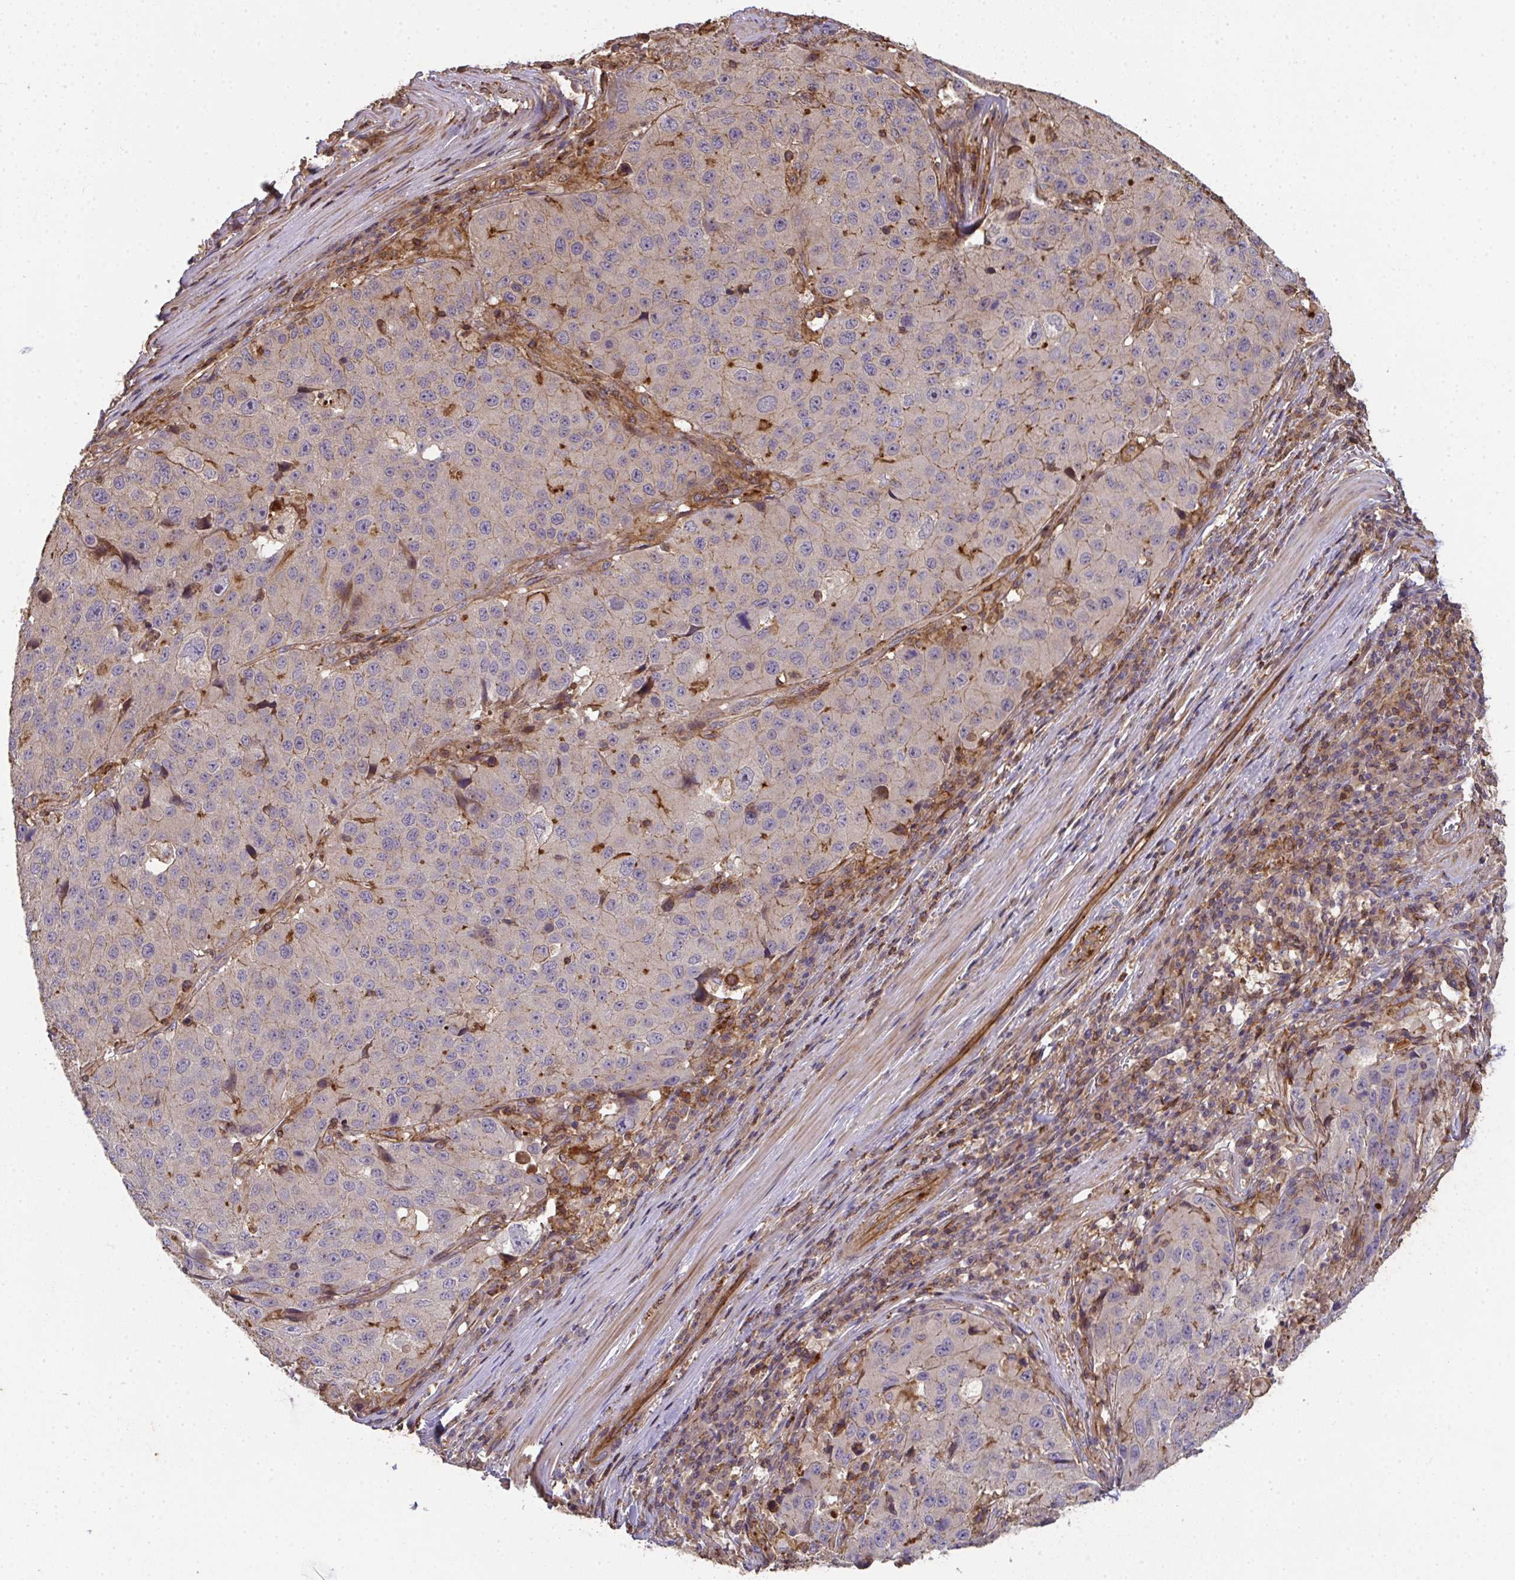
{"staining": {"intensity": "negative", "quantity": "none", "location": "none"}, "tissue": "stomach cancer", "cell_type": "Tumor cells", "image_type": "cancer", "snomed": [{"axis": "morphology", "description": "Adenocarcinoma, NOS"}, {"axis": "topography", "description": "Stomach"}], "caption": "Immunohistochemistry (IHC) image of neoplastic tissue: human adenocarcinoma (stomach) stained with DAB demonstrates no significant protein staining in tumor cells. (Stains: DAB IHC with hematoxylin counter stain, Microscopy: brightfield microscopy at high magnification).", "gene": "TNMD", "patient": {"sex": "male", "age": 71}}